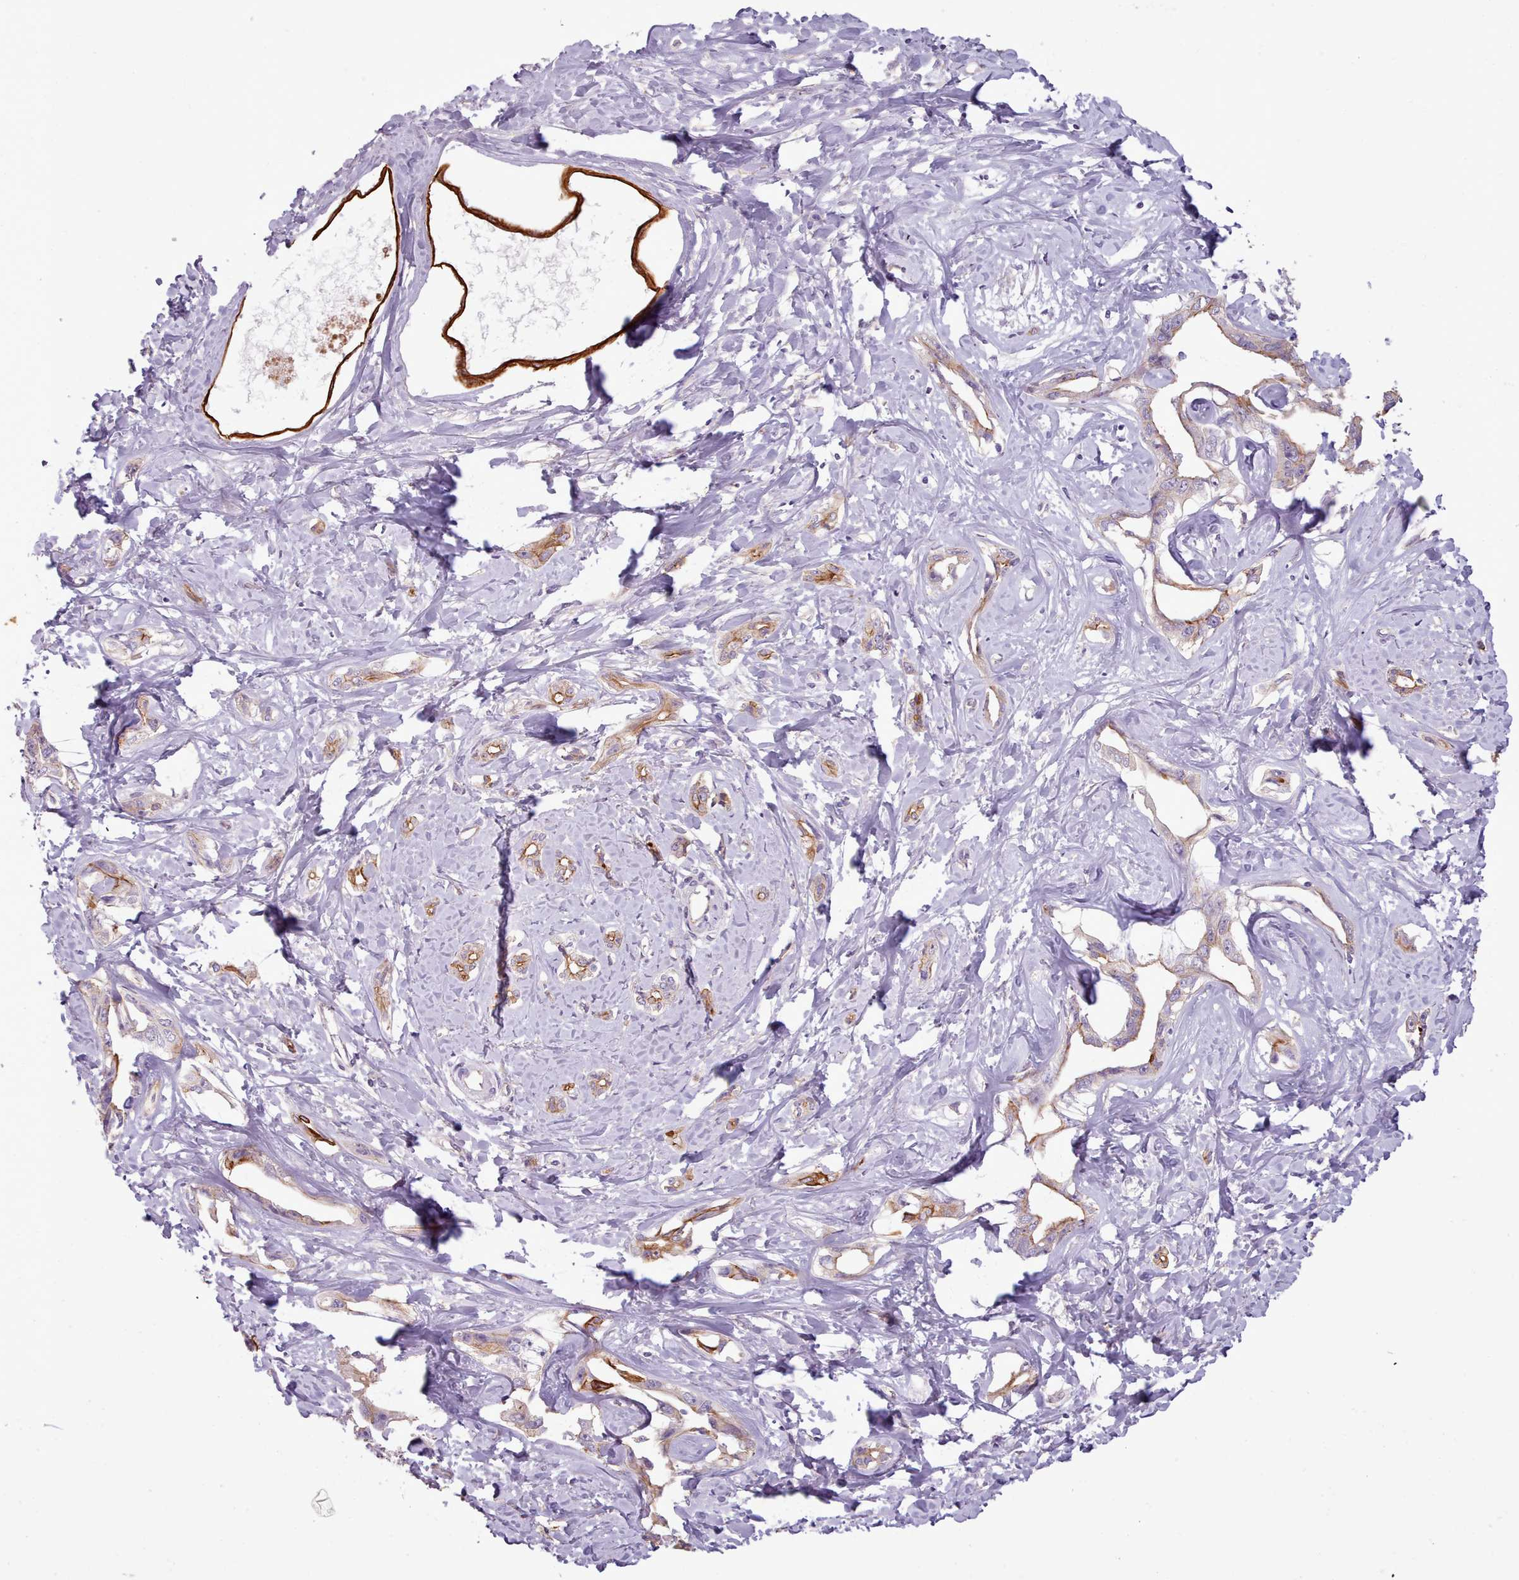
{"staining": {"intensity": "moderate", "quantity": "25%-75%", "location": "cytoplasmic/membranous"}, "tissue": "liver cancer", "cell_type": "Tumor cells", "image_type": "cancer", "snomed": [{"axis": "morphology", "description": "Cholangiocarcinoma"}, {"axis": "topography", "description": "Liver"}], "caption": "DAB (3,3'-diaminobenzidine) immunohistochemical staining of cholangiocarcinoma (liver) demonstrates moderate cytoplasmic/membranous protein positivity in approximately 25%-75% of tumor cells. (brown staining indicates protein expression, while blue staining denotes nuclei).", "gene": "PLD4", "patient": {"sex": "male", "age": 59}}